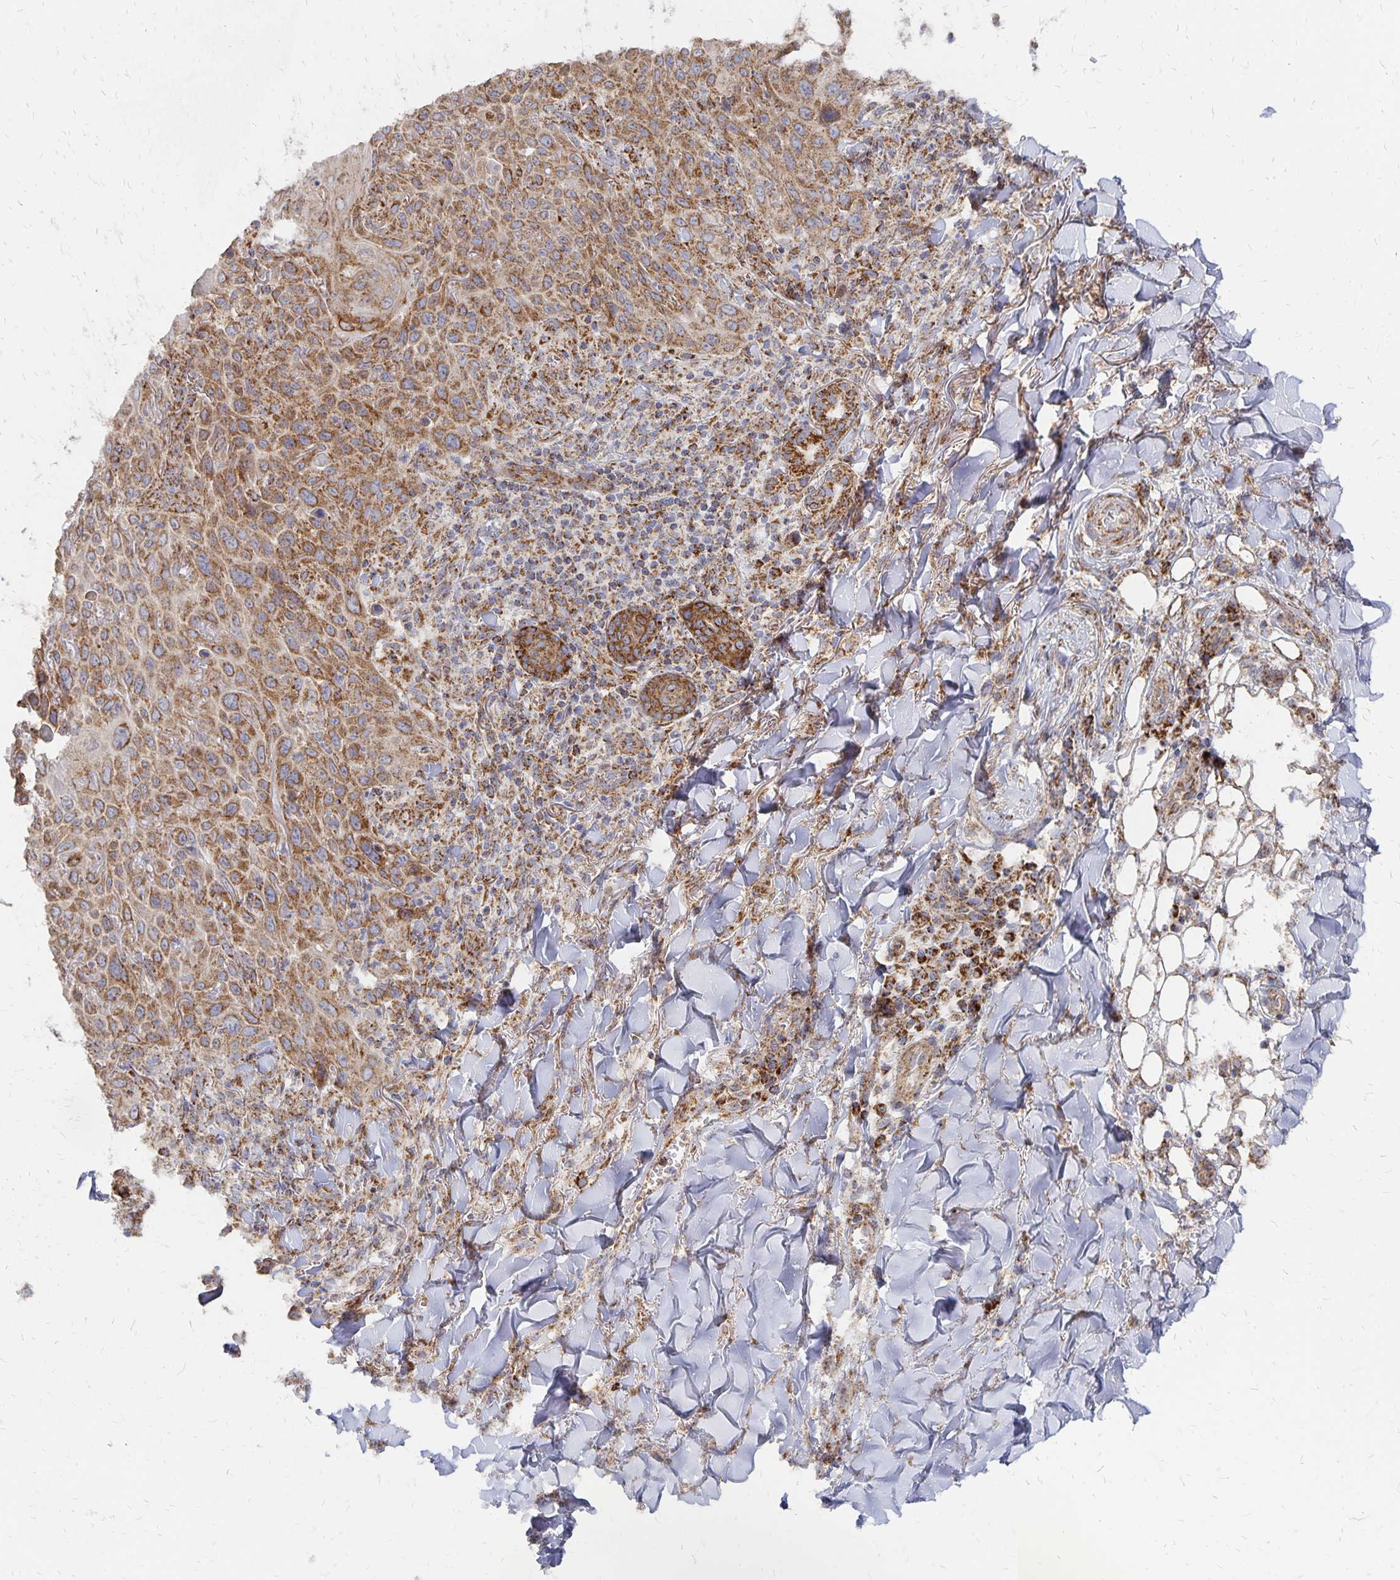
{"staining": {"intensity": "moderate", "quantity": ">75%", "location": "cytoplasmic/membranous"}, "tissue": "skin cancer", "cell_type": "Tumor cells", "image_type": "cancer", "snomed": [{"axis": "morphology", "description": "Squamous cell carcinoma, NOS"}, {"axis": "topography", "description": "Skin"}], "caption": "Immunohistochemical staining of skin cancer (squamous cell carcinoma) exhibits moderate cytoplasmic/membranous protein positivity in approximately >75% of tumor cells.", "gene": "STOML2", "patient": {"sex": "male", "age": 75}}